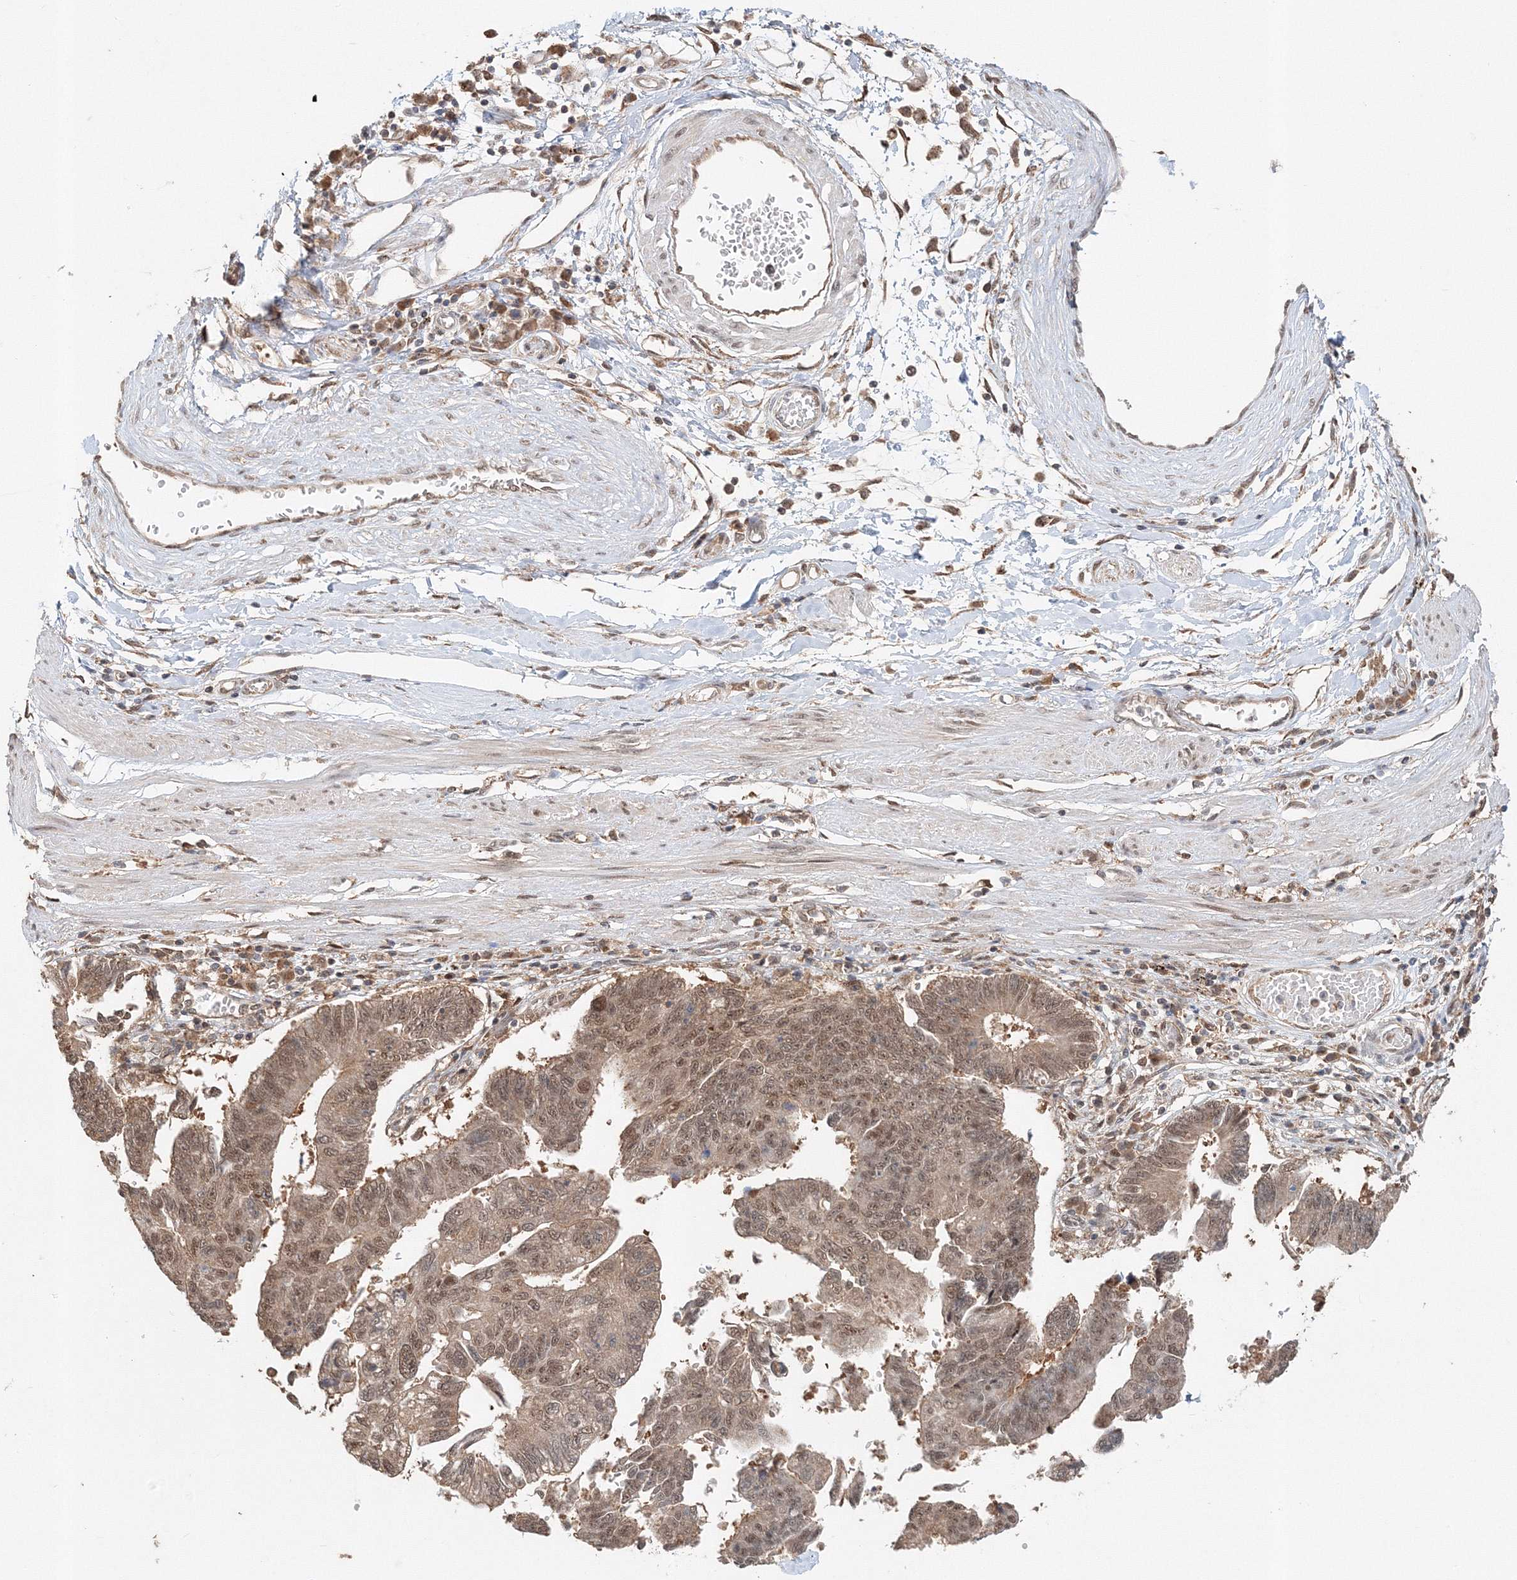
{"staining": {"intensity": "moderate", "quantity": ">75%", "location": "cytoplasmic/membranous,nuclear"}, "tissue": "stomach cancer", "cell_type": "Tumor cells", "image_type": "cancer", "snomed": [{"axis": "morphology", "description": "Adenocarcinoma, NOS"}, {"axis": "topography", "description": "Stomach"}], "caption": "Human stomach cancer (adenocarcinoma) stained with a brown dye displays moderate cytoplasmic/membranous and nuclear positive positivity in about >75% of tumor cells.", "gene": "PSMD6", "patient": {"sex": "male", "age": 59}}